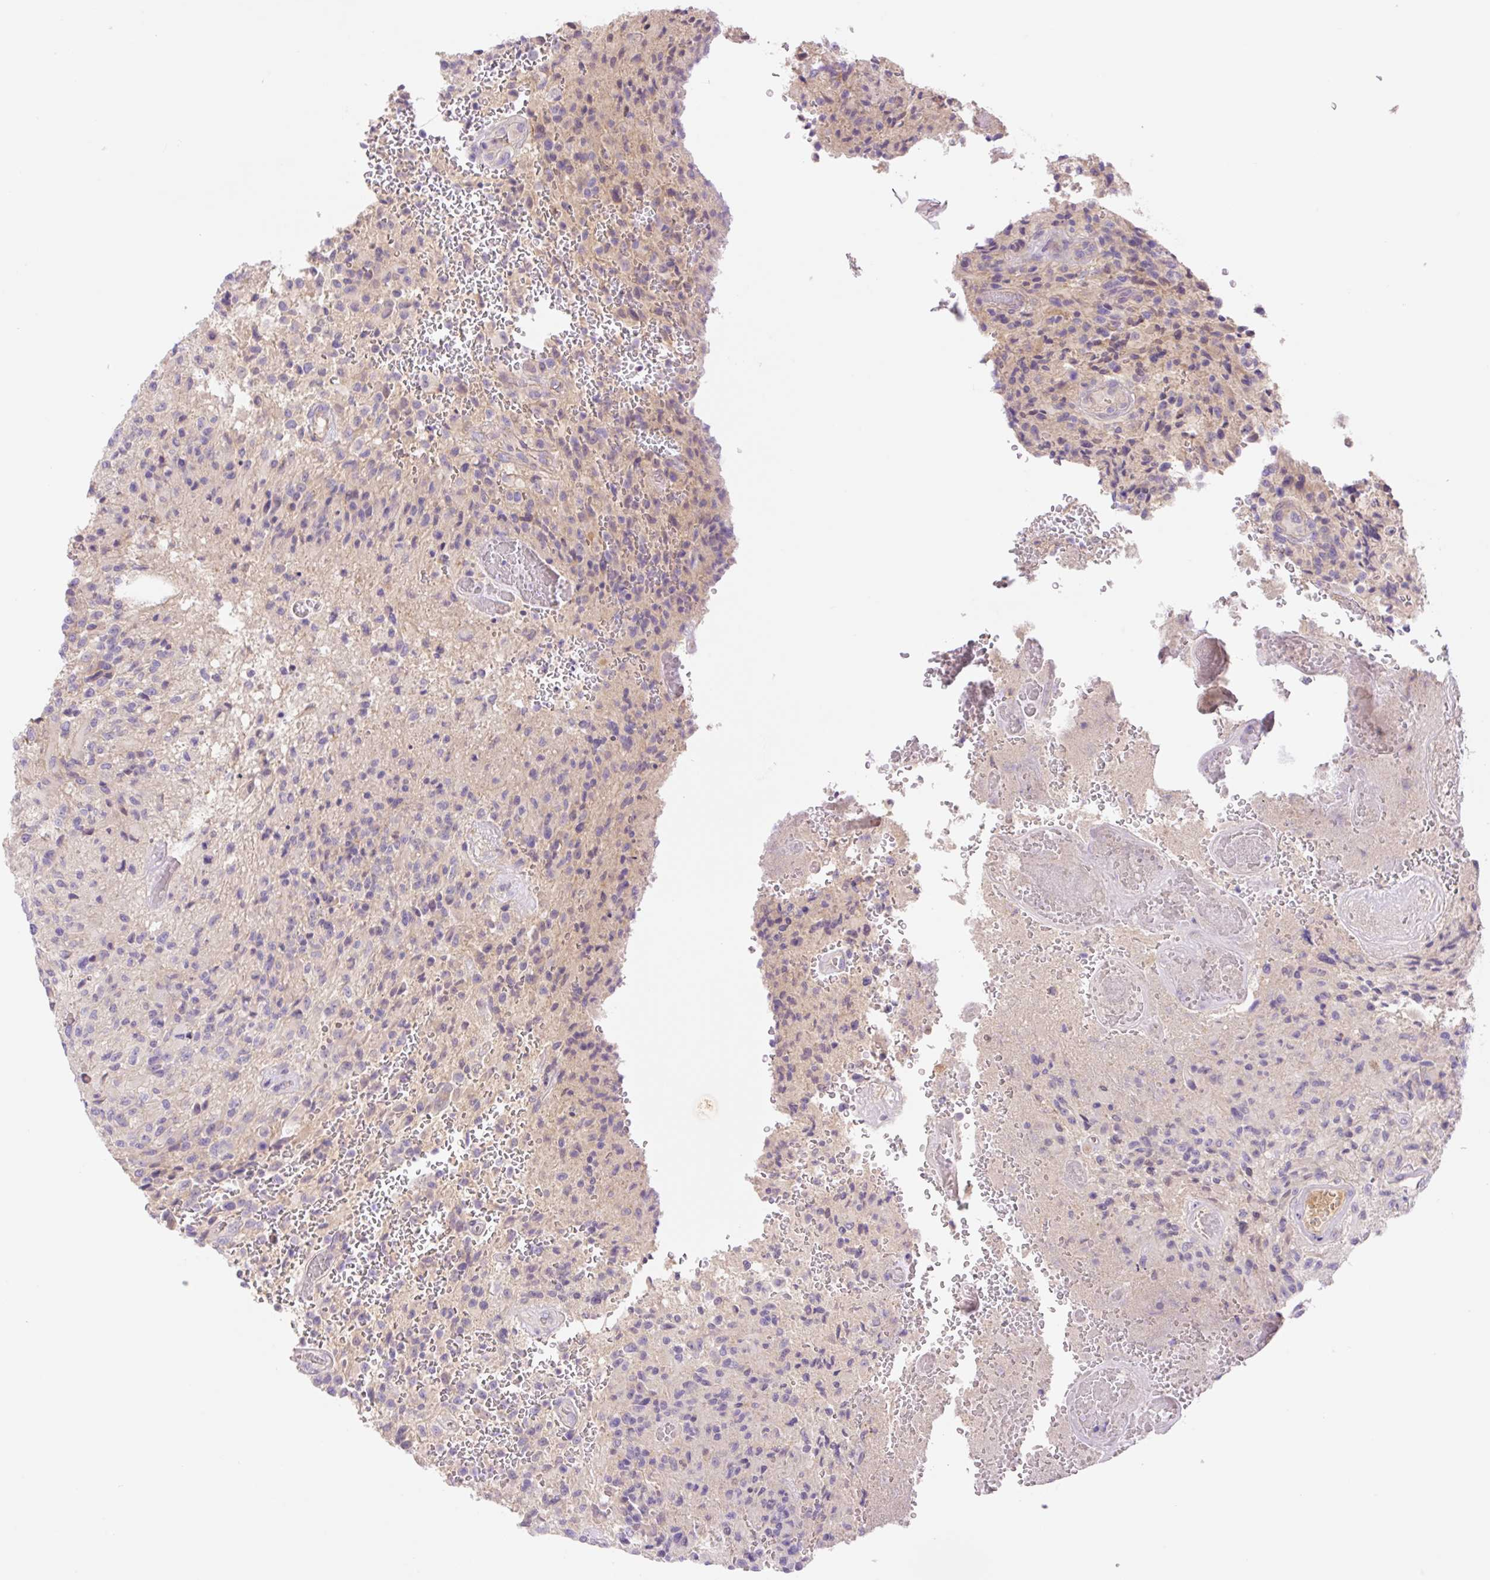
{"staining": {"intensity": "negative", "quantity": "none", "location": "none"}, "tissue": "glioma", "cell_type": "Tumor cells", "image_type": "cancer", "snomed": [{"axis": "morphology", "description": "Normal tissue, NOS"}, {"axis": "morphology", "description": "Glioma, malignant, High grade"}, {"axis": "topography", "description": "Cerebral cortex"}], "caption": "Photomicrograph shows no protein expression in tumor cells of malignant high-grade glioma tissue. (Immunohistochemistry, brightfield microscopy, high magnification).", "gene": "DENND5A", "patient": {"sex": "male", "age": 56}}